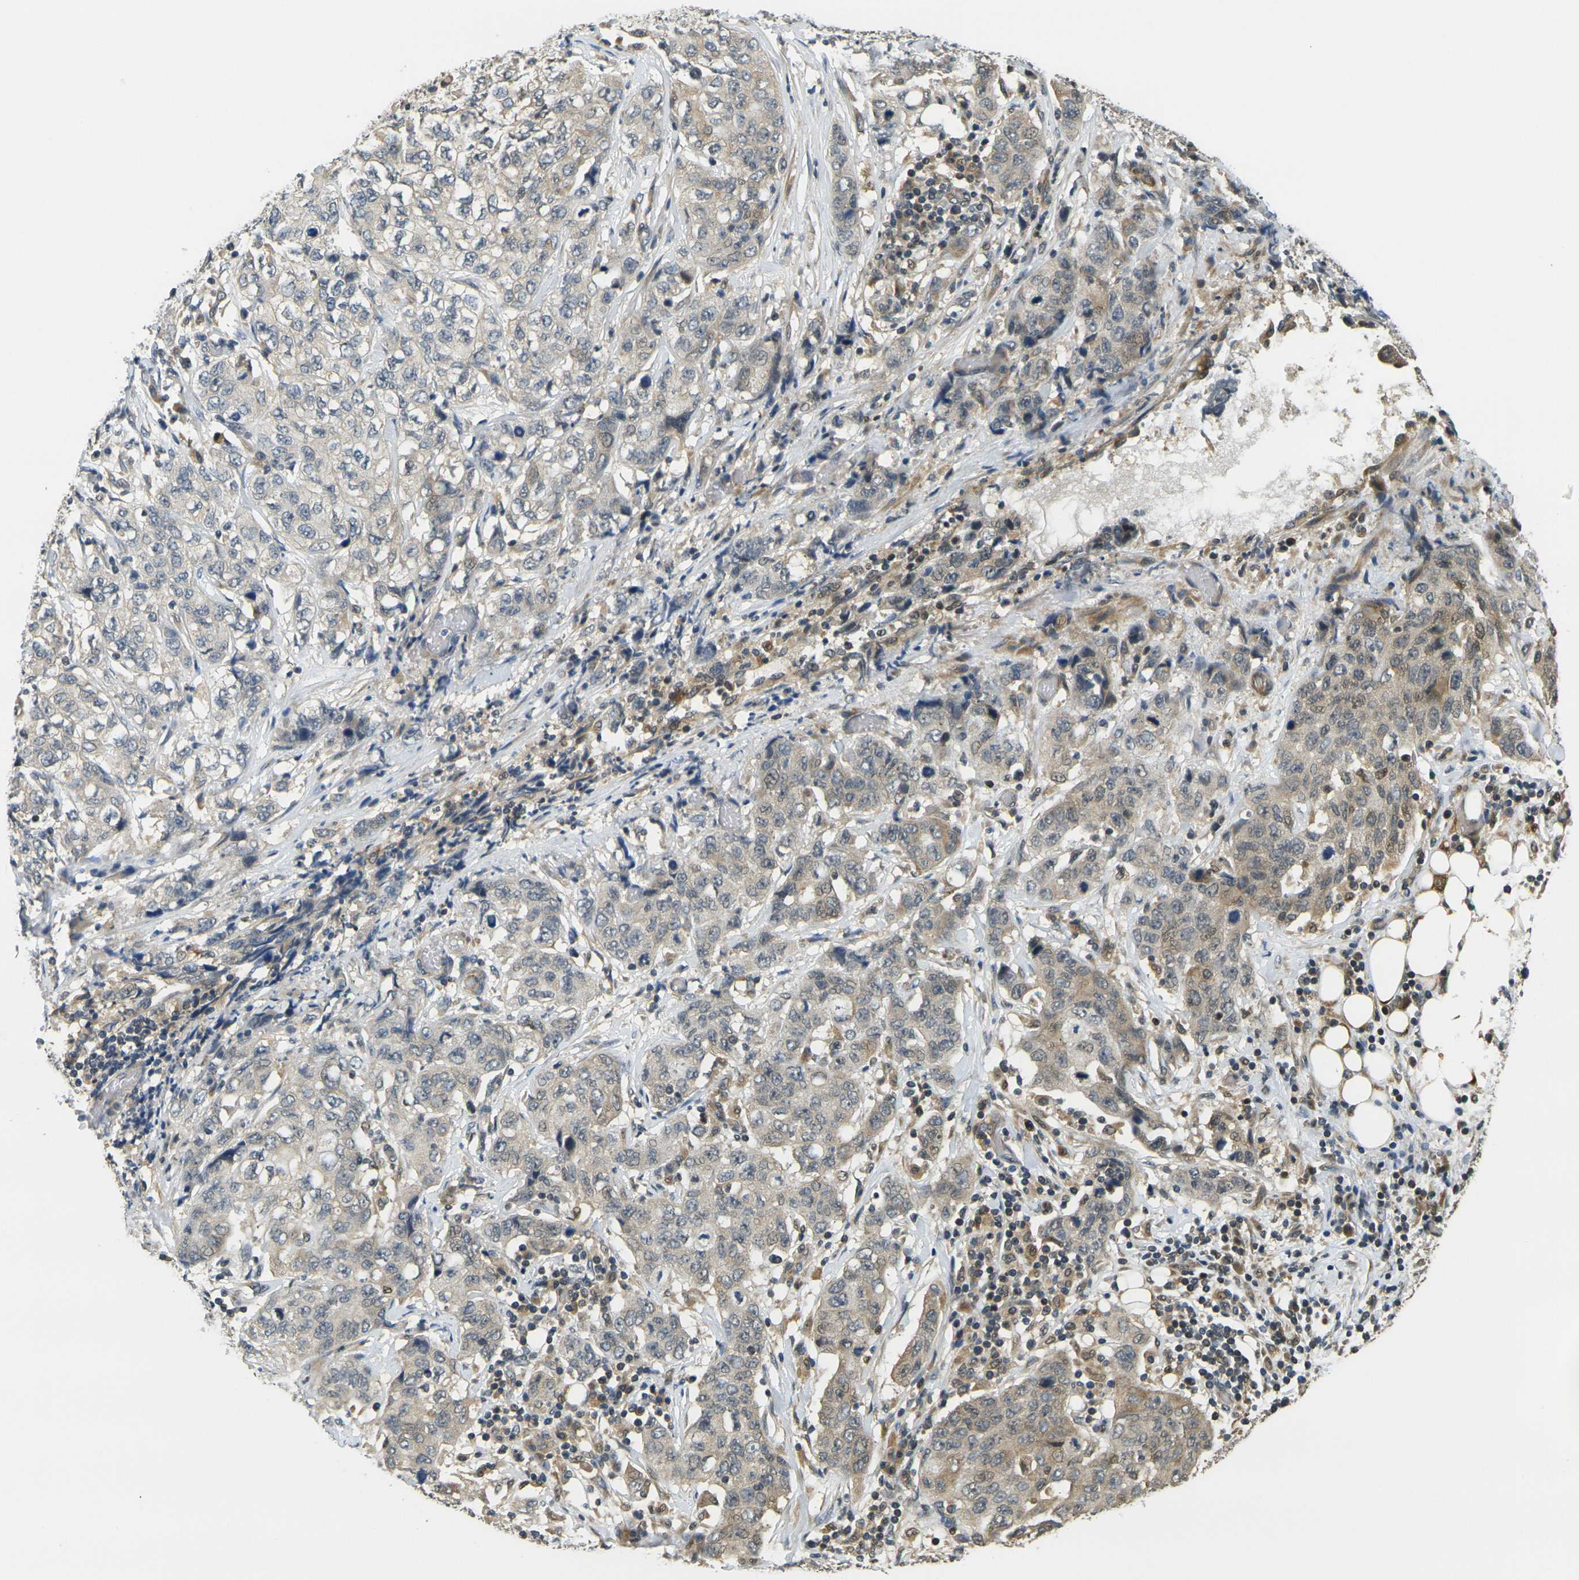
{"staining": {"intensity": "weak", "quantity": "25%-75%", "location": "cytoplasmic/membranous,nuclear"}, "tissue": "stomach cancer", "cell_type": "Tumor cells", "image_type": "cancer", "snomed": [{"axis": "morphology", "description": "Adenocarcinoma, NOS"}, {"axis": "topography", "description": "Stomach"}], "caption": "A high-resolution micrograph shows IHC staining of stomach cancer, which shows weak cytoplasmic/membranous and nuclear staining in approximately 25%-75% of tumor cells.", "gene": "KLHL8", "patient": {"sex": "male", "age": 48}}